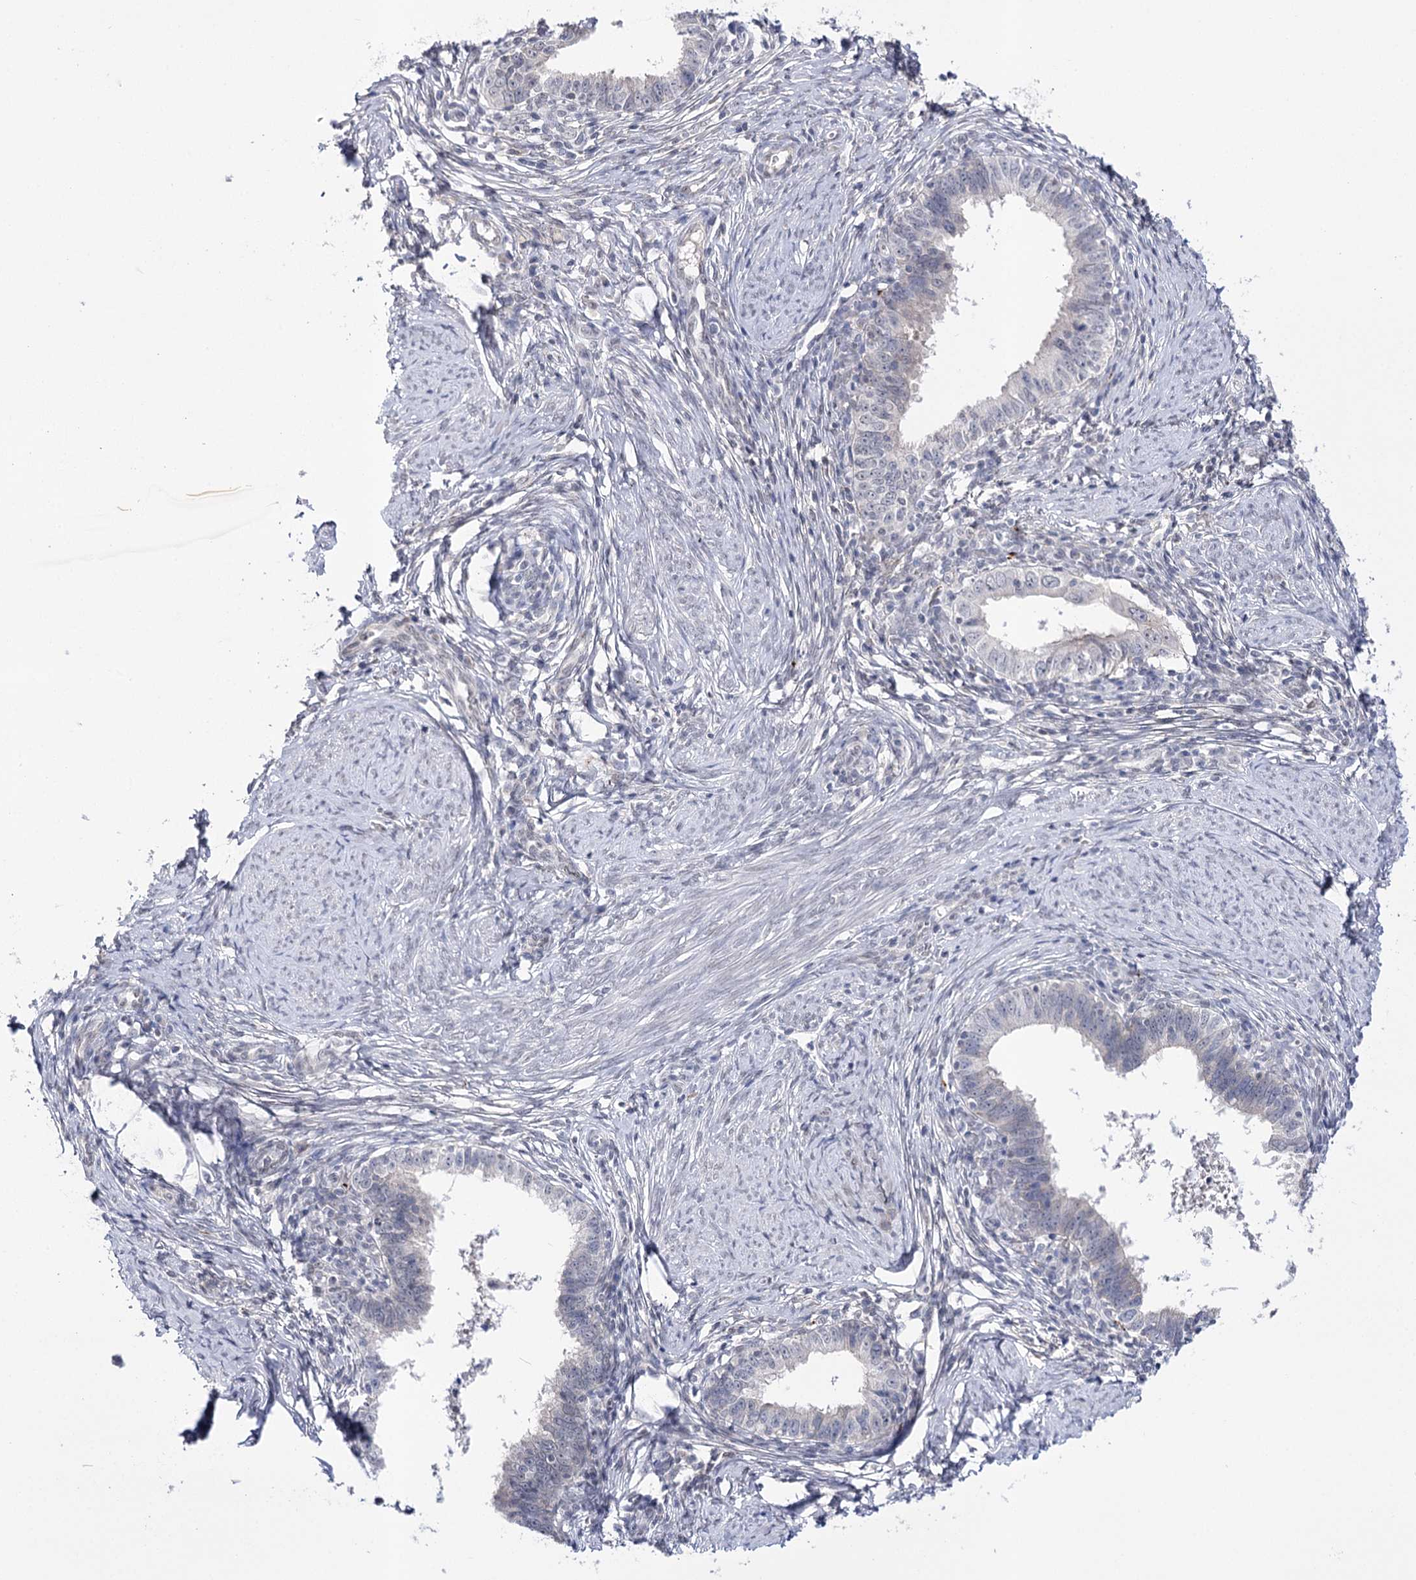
{"staining": {"intensity": "negative", "quantity": "none", "location": "none"}, "tissue": "cervical cancer", "cell_type": "Tumor cells", "image_type": "cancer", "snomed": [{"axis": "morphology", "description": "Adenocarcinoma, NOS"}, {"axis": "topography", "description": "Cervix"}], "caption": "Immunohistochemistry histopathology image of neoplastic tissue: cervical adenocarcinoma stained with DAB shows no significant protein staining in tumor cells.", "gene": "ATP10B", "patient": {"sex": "female", "age": 36}}